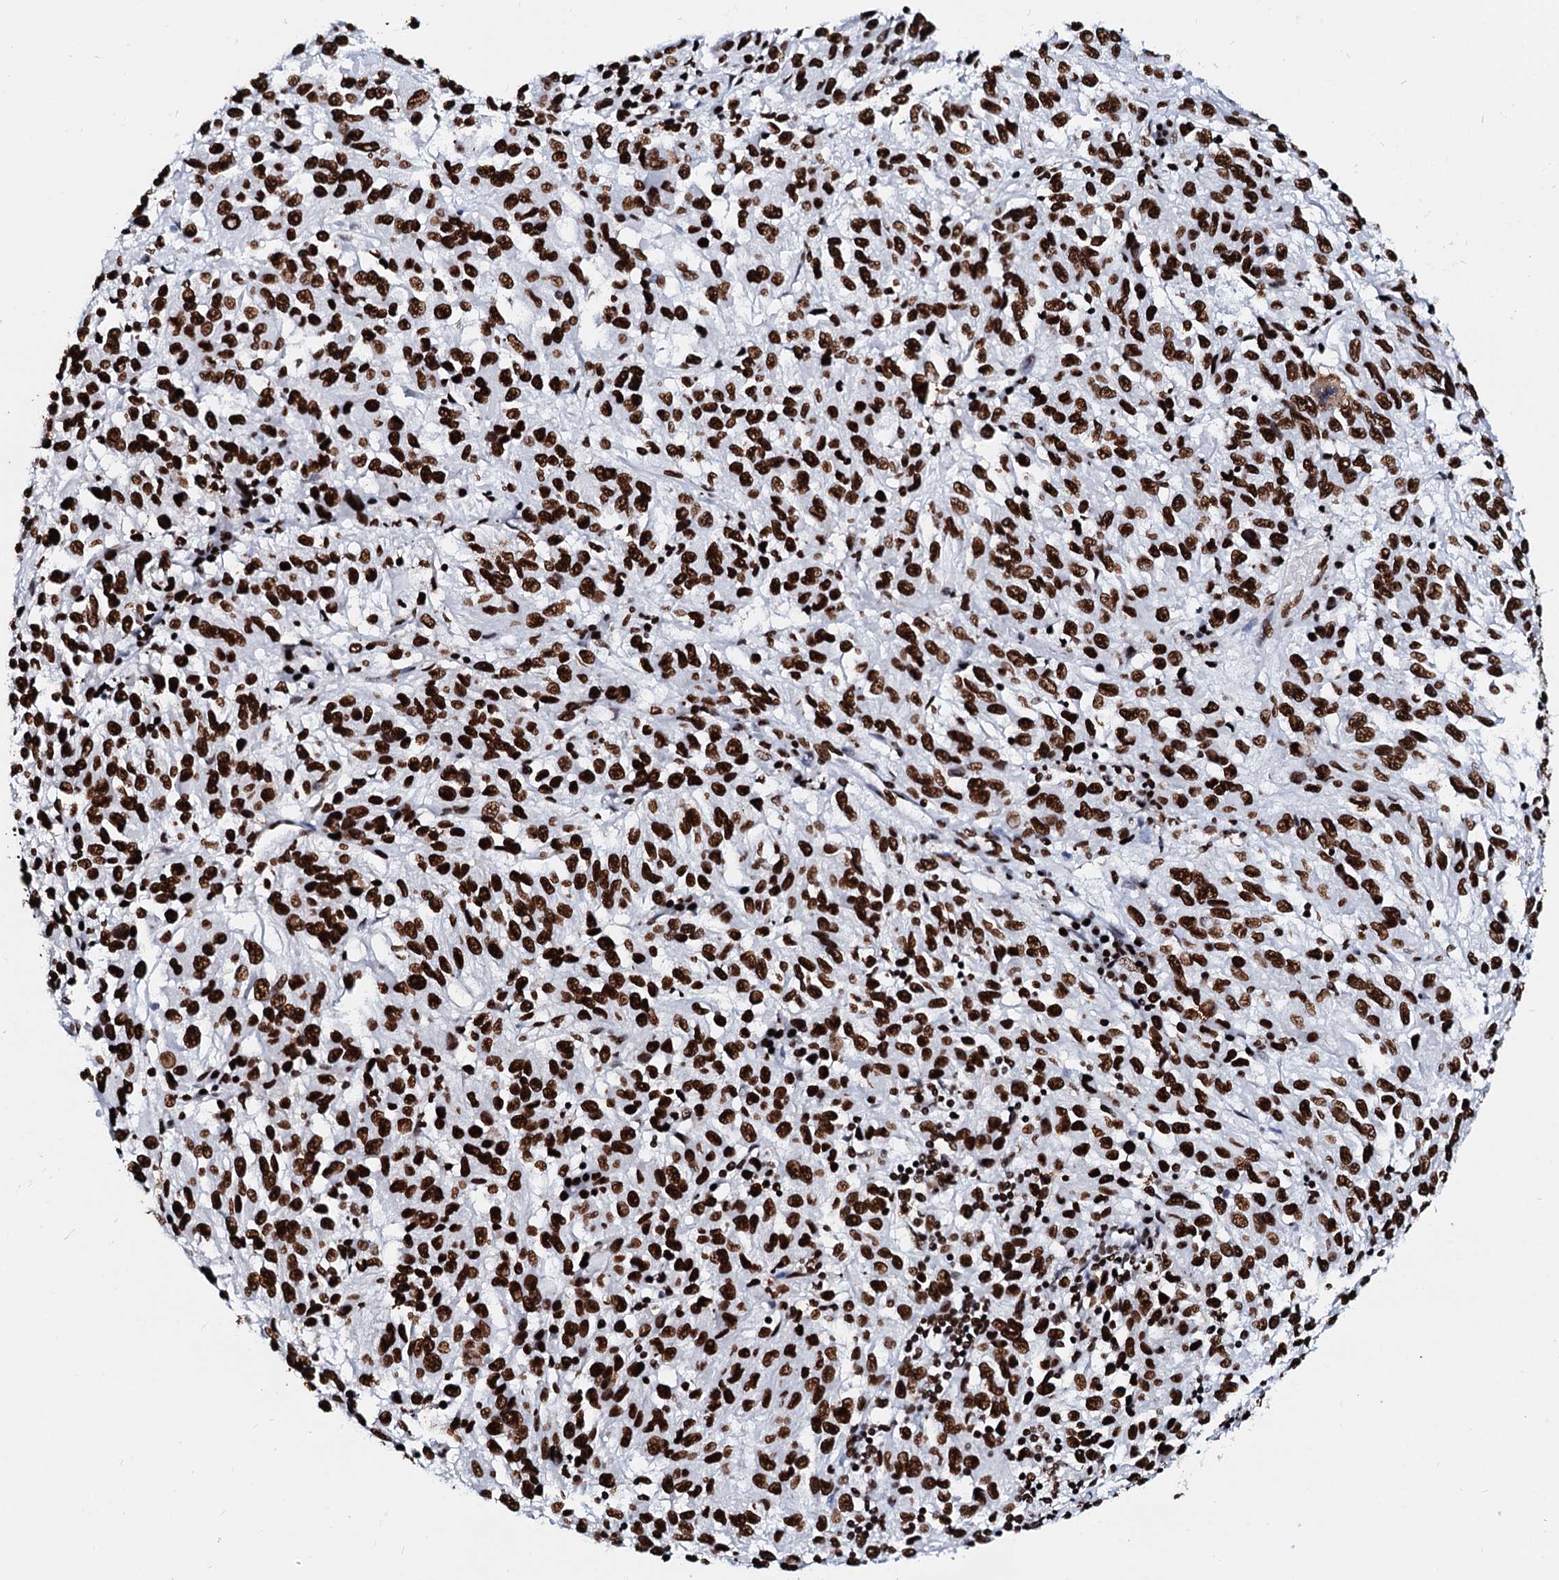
{"staining": {"intensity": "strong", "quantity": ">75%", "location": "nuclear"}, "tissue": "melanoma", "cell_type": "Tumor cells", "image_type": "cancer", "snomed": [{"axis": "morphology", "description": "Malignant melanoma, Metastatic site"}, {"axis": "topography", "description": "Lung"}], "caption": "Melanoma stained with a protein marker shows strong staining in tumor cells.", "gene": "RALY", "patient": {"sex": "male", "age": 64}}